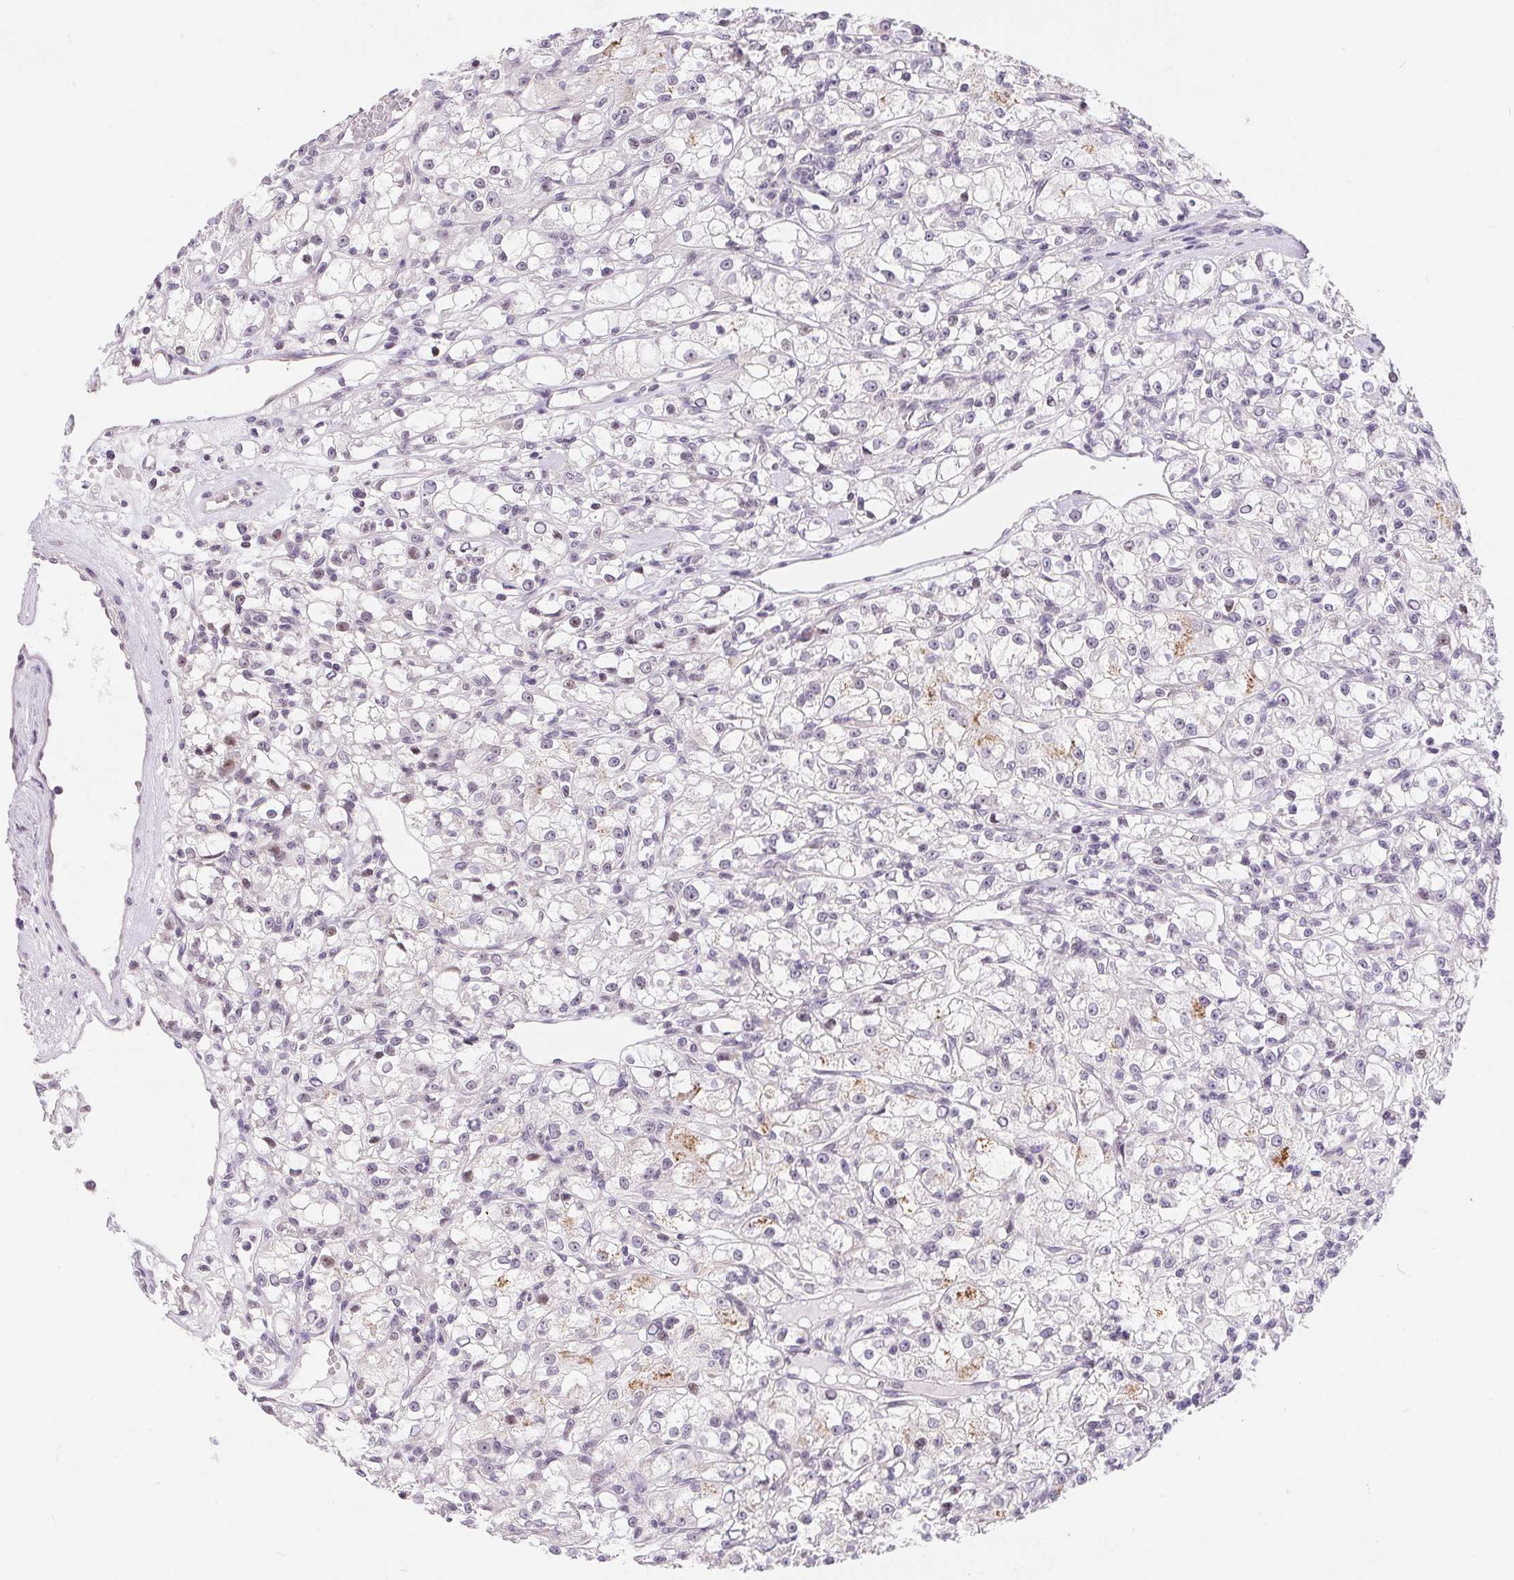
{"staining": {"intensity": "negative", "quantity": "none", "location": "none"}, "tissue": "renal cancer", "cell_type": "Tumor cells", "image_type": "cancer", "snomed": [{"axis": "morphology", "description": "Adenocarcinoma, NOS"}, {"axis": "topography", "description": "Kidney"}], "caption": "Immunohistochemistry photomicrograph of adenocarcinoma (renal) stained for a protein (brown), which exhibits no expression in tumor cells.", "gene": "LCA5L", "patient": {"sex": "female", "age": 59}}